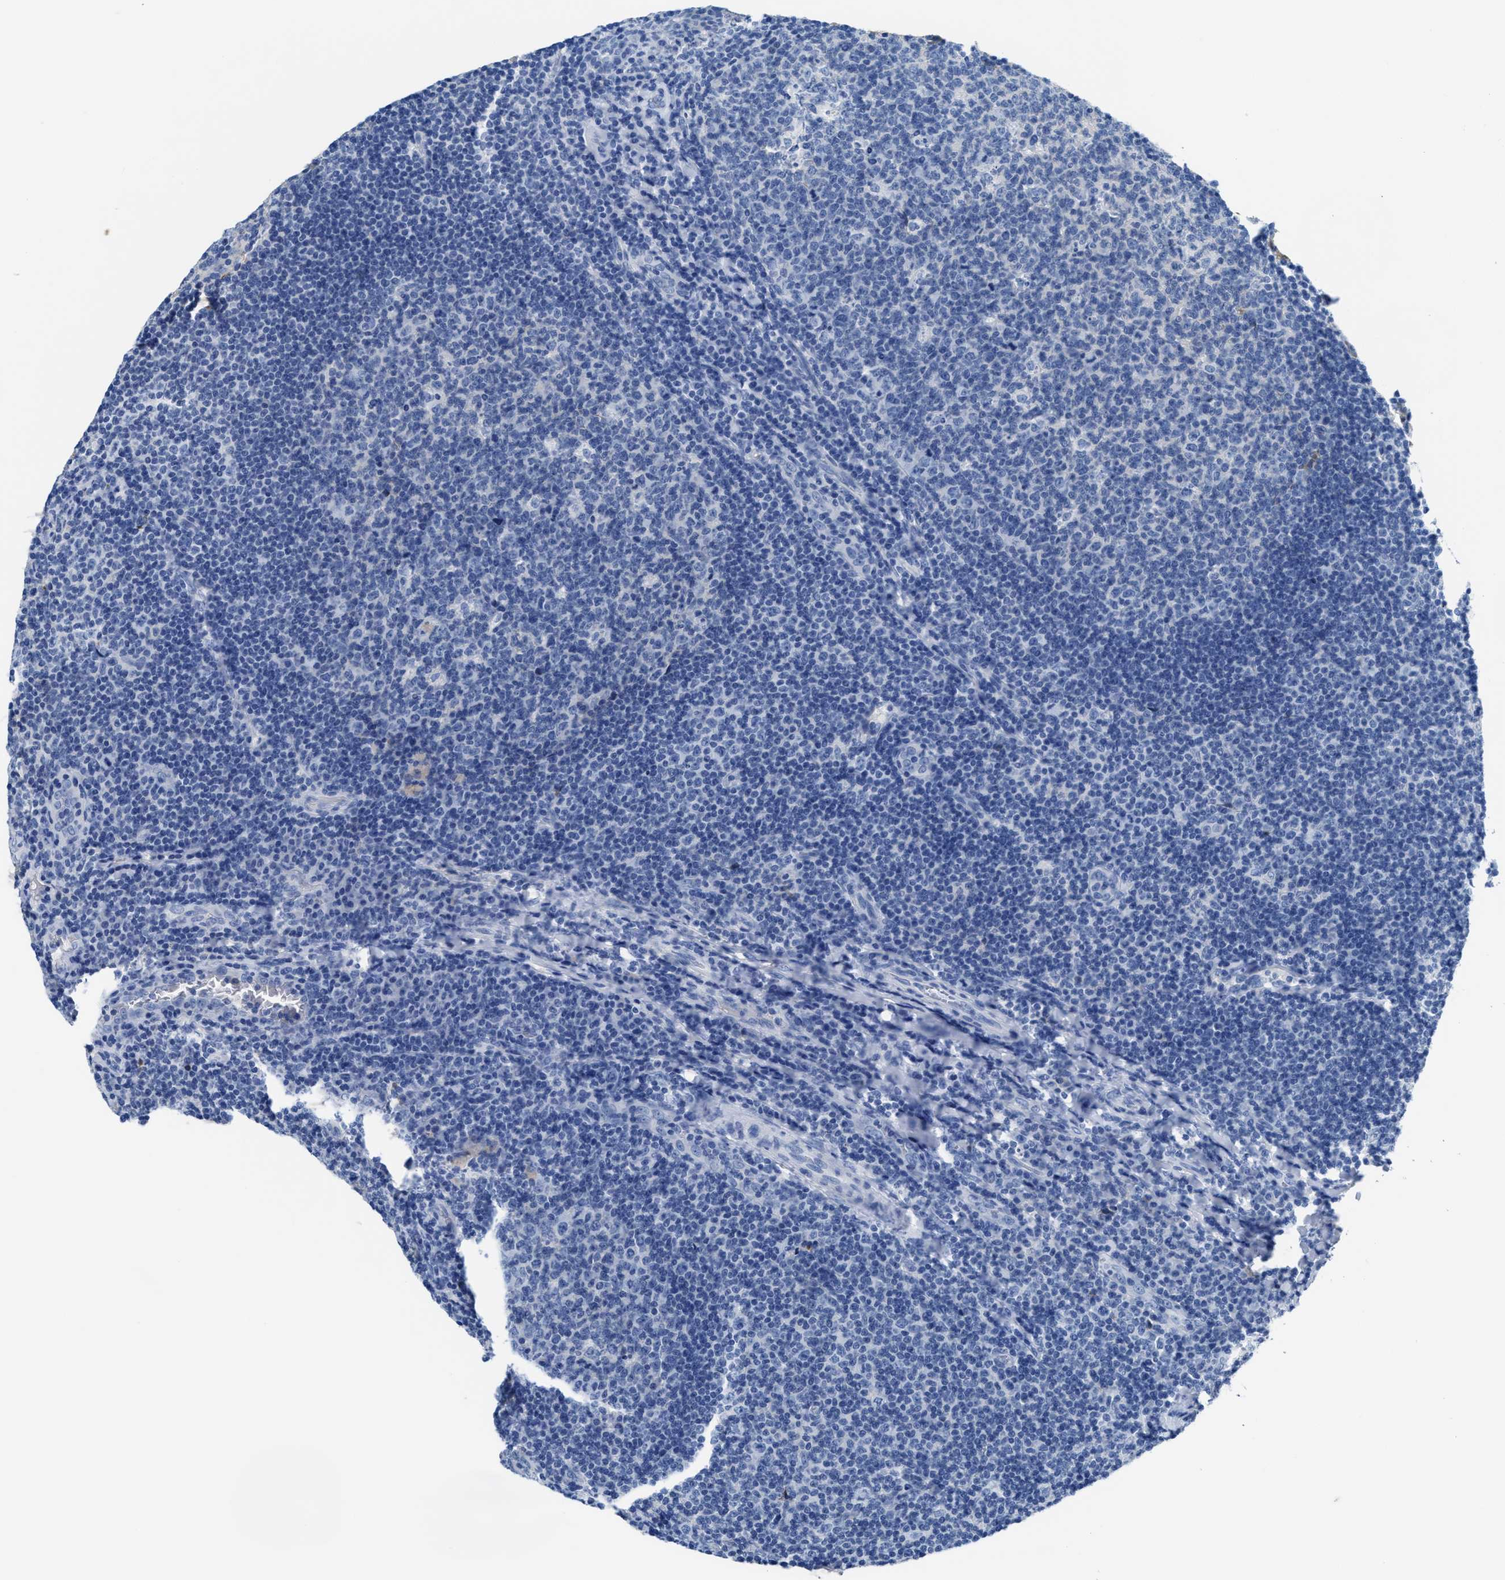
{"staining": {"intensity": "negative", "quantity": "none", "location": "none"}, "tissue": "tonsil", "cell_type": "Germinal center cells", "image_type": "normal", "snomed": [{"axis": "morphology", "description": "Normal tissue, NOS"}, {"axis": "topography", "description": "Tonsil"}], "caption": "Immunohistochemistry photomicrograph of benign human tonsil stained for a protein (brown), which exhibits no positivity in germinal center cells. (Stains: DAB immunohistochemistry with hematoxylin counter stain, Microscopy: brightfield microscopy at high magnification).", "gene": "GC", "patient": {"sex": "male", "age": 17}}